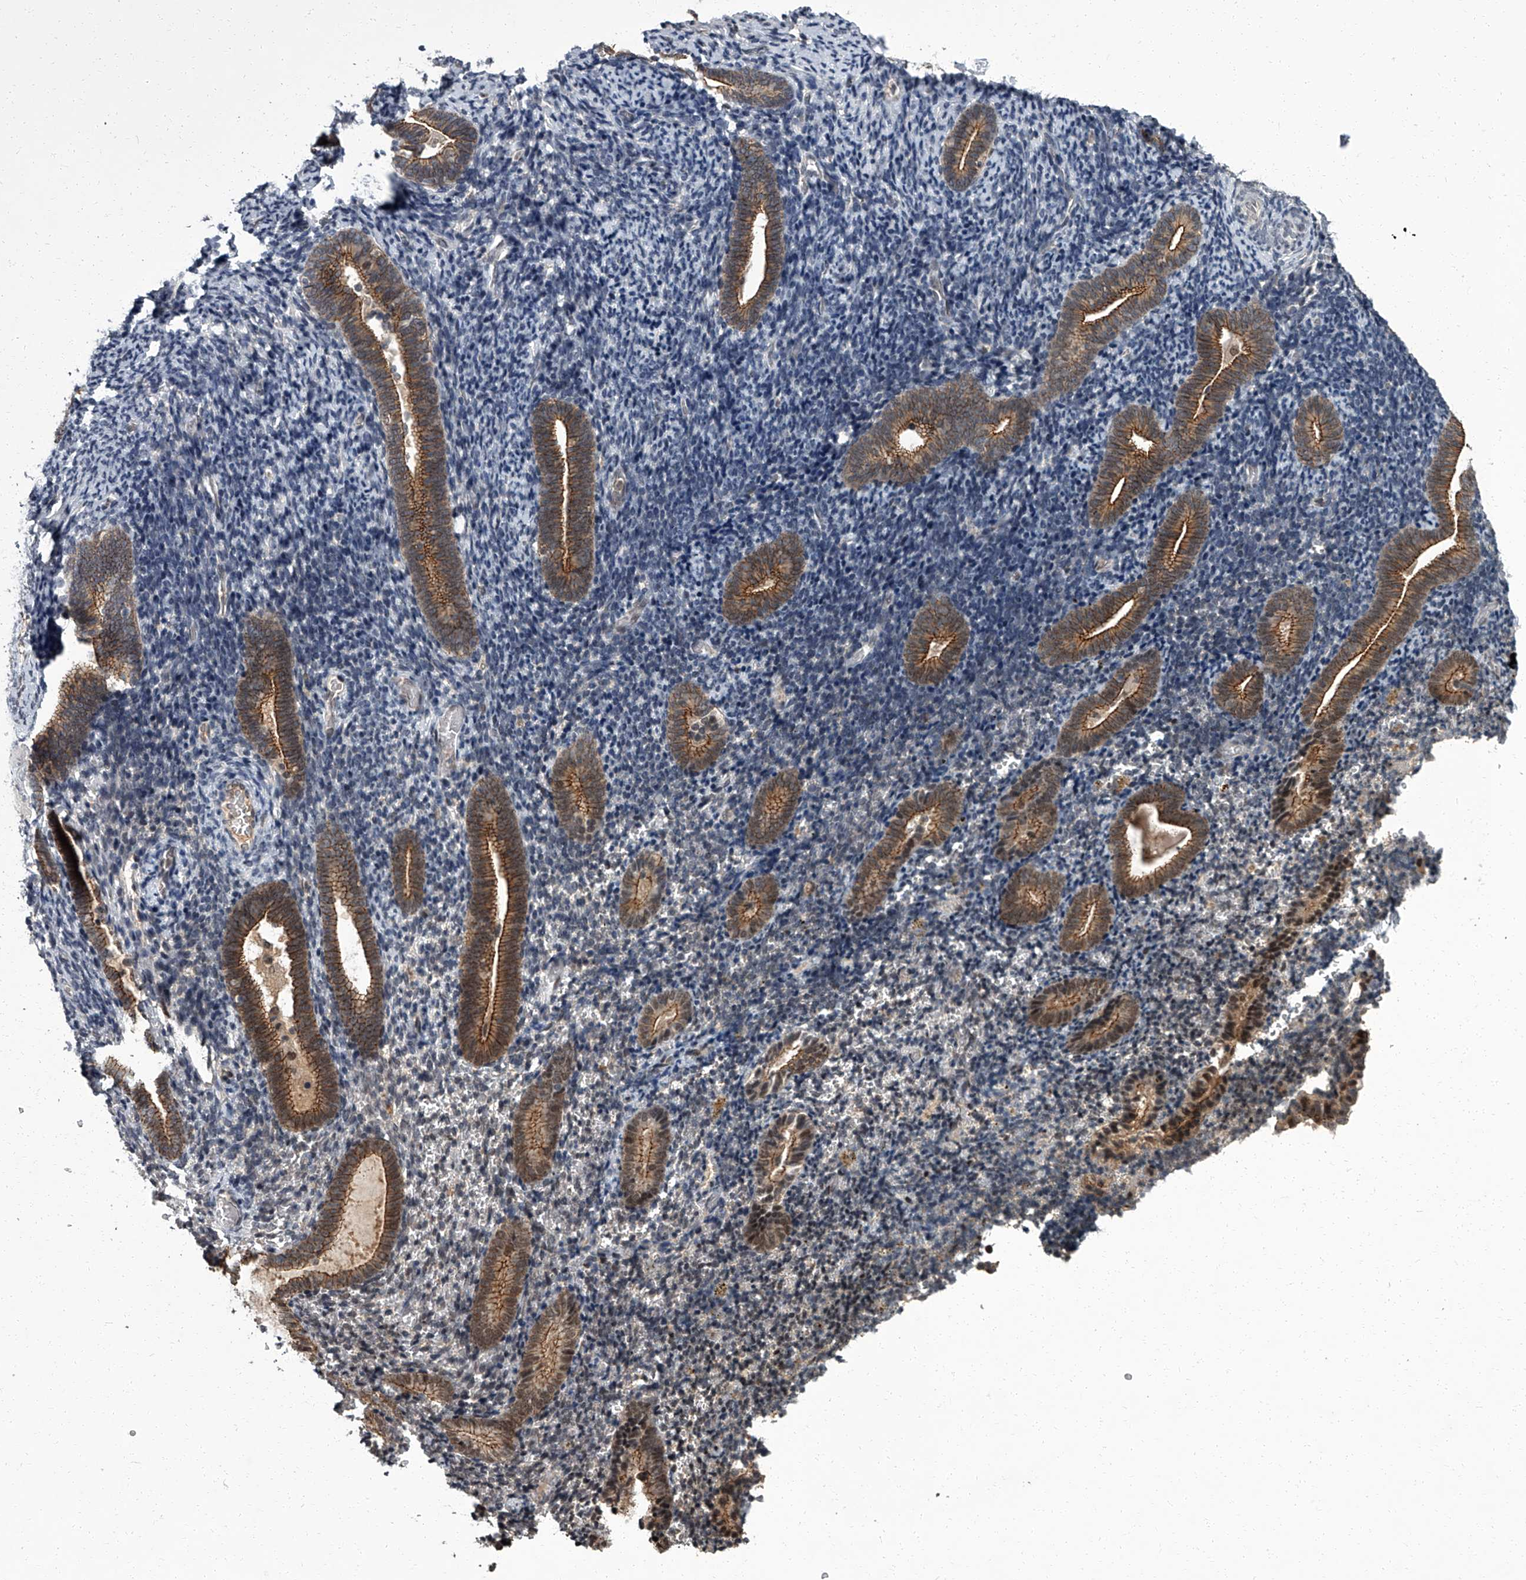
{"staining": {"intensity": "negative", "quantity": "none", "location": "none"}, "tissue": "endometrium", "cell_type": "Cells in endometrial stroma", "image_type": "normal", "snomed": [{"axis": "morphology", "description": "Normal tissue, NOS"}, {"axis": "topography", "description": "Endometrium"}], "caption": "This is an immunohistochemistry (IHC) micrograph of normal human endometrium. There is no staining in cells in endometrial stroma.", "gene": "ZNF518B", "patient": {"sex": "female", "age": 51}}